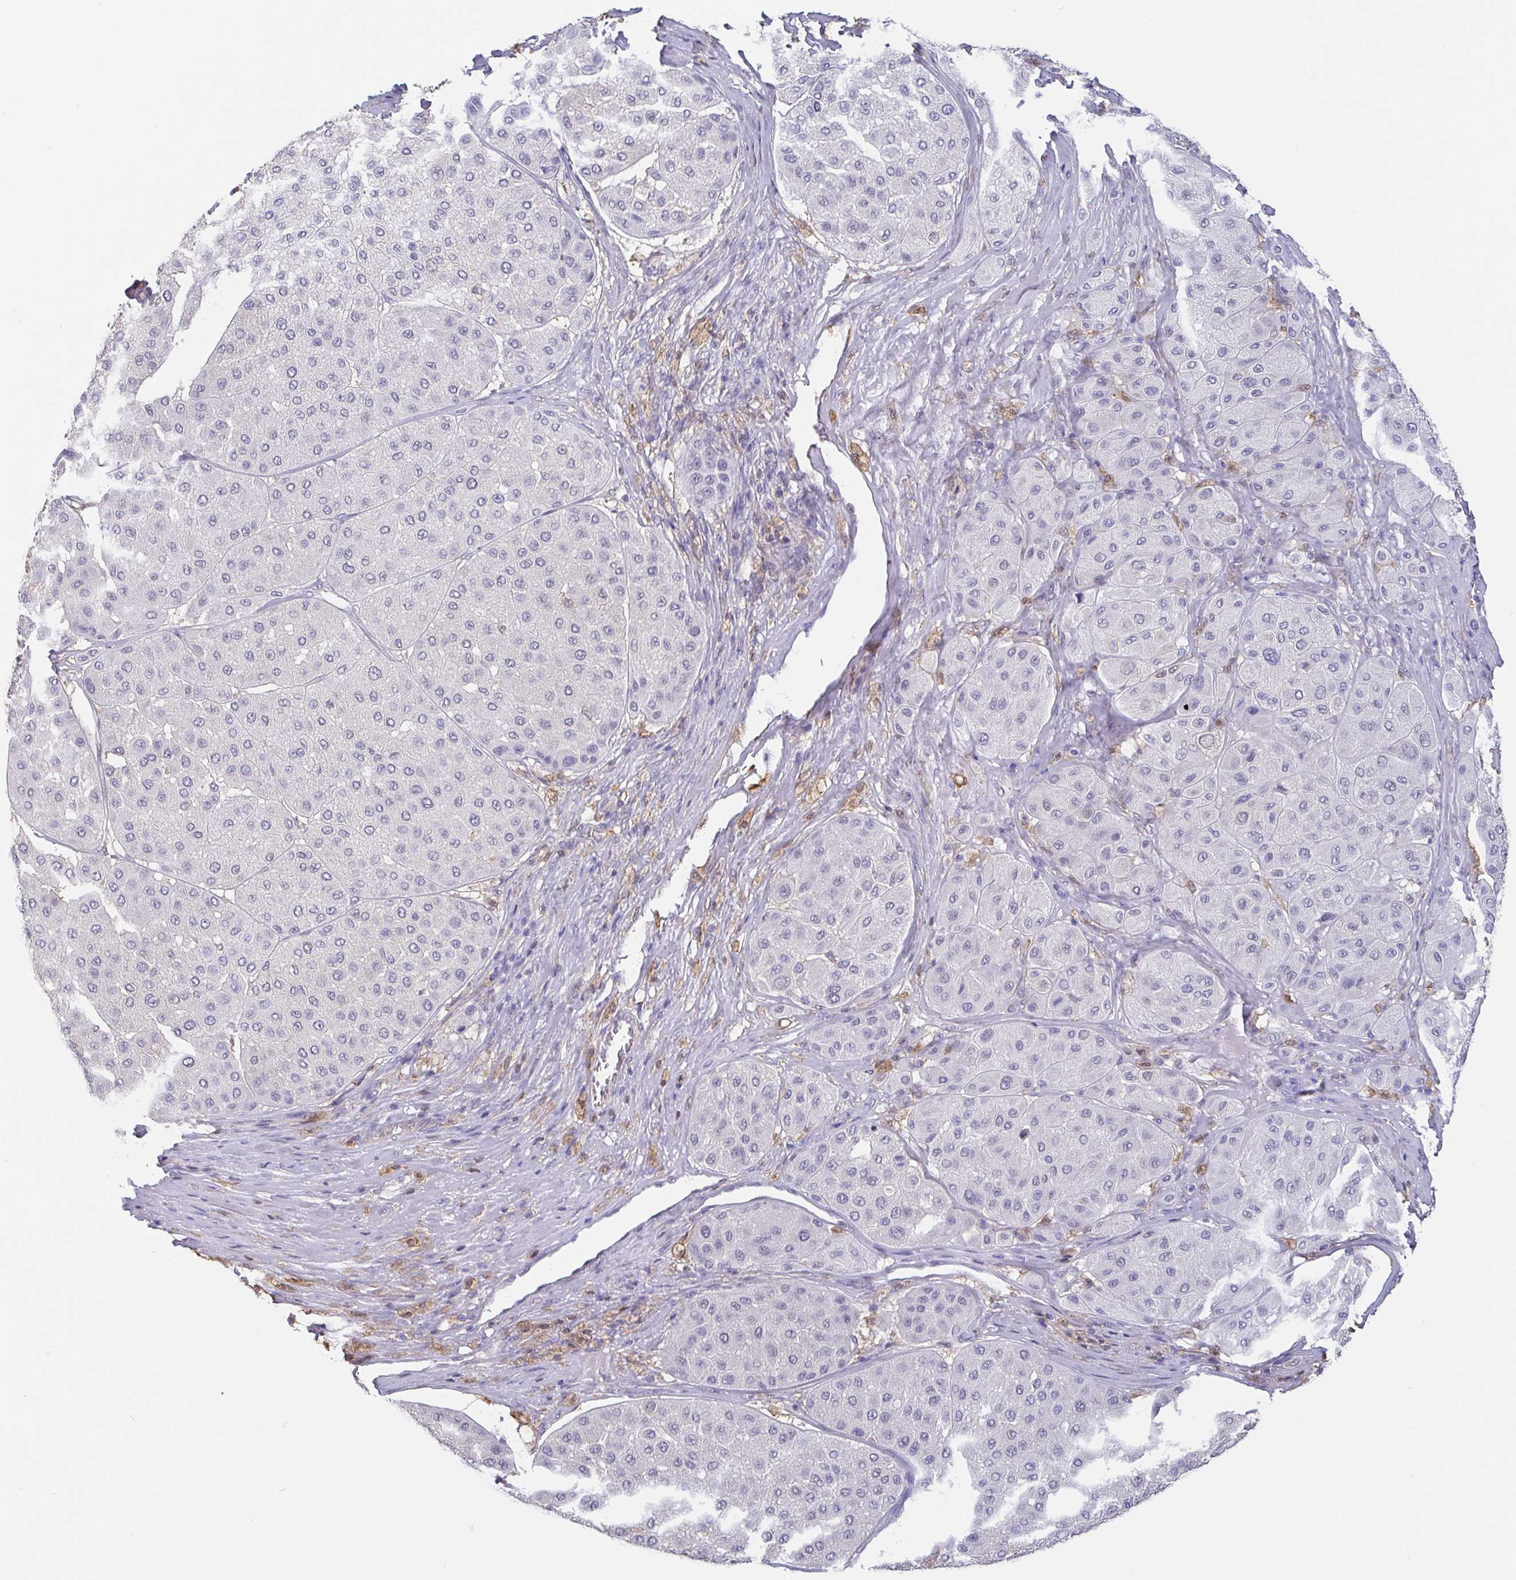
{"staining": {"intensity": "negative", "quantity": "none", "location": "none"}, "tissue": "melanoma", "cell_type": "Tumor cells", "image_type": "cancer", "snomed": [{"axis": "morphology", "description": "Malignant melanoma, Metastatic site"}, {"axis": "topography", "description": "Smooth muscle"}], "caption": "A photomicrograph of malignant melanoma (metastatic site) stained for a protein displays no brown staining in tumor cells.", "gene": "IDH1", "patient": {"sex": "male", "age": 41}}